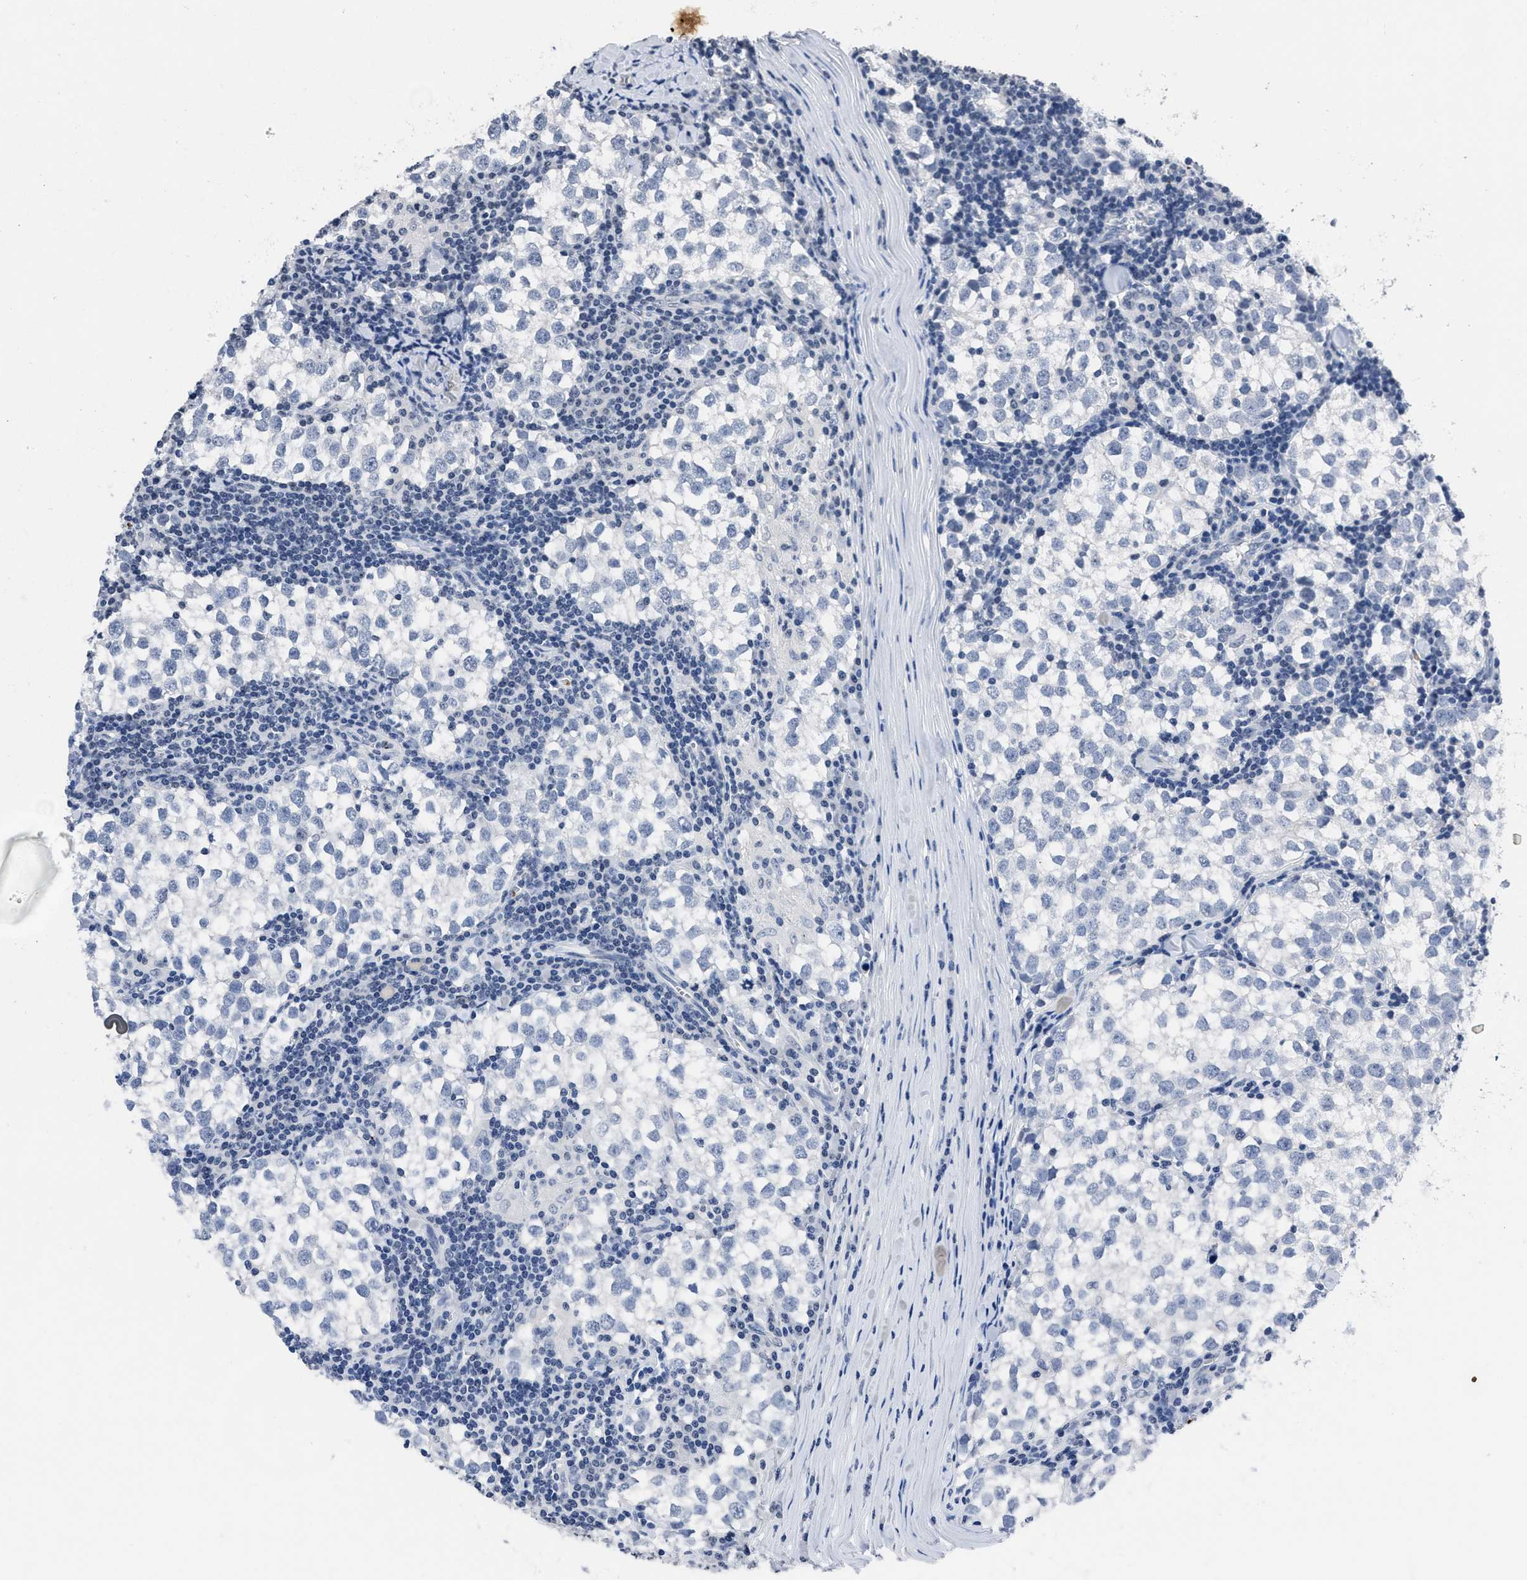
{"staining": {"intensity": "negative", "quantity": "none", "location": "none"}, "tissue": "testis cancer", "cell_type": "Tumor cells", "image_type": "cancer", "snomed": [{"axis": "morphology", "description": "Seminoma, NOS"}, {"axis": "morphology", "description": "Carcinoma, Embryonal, NOS"}, {"axis": "topography", "description": "Testis"}], "caption": "Immunohistochemical staining of testis embryonal carcinoma reveals no significant positivity in tumor cells. (IHC, brightfield microscopy, high magnification).", "gene": "ITGA2B", "patient": {"sex": "male", "age": 36}}